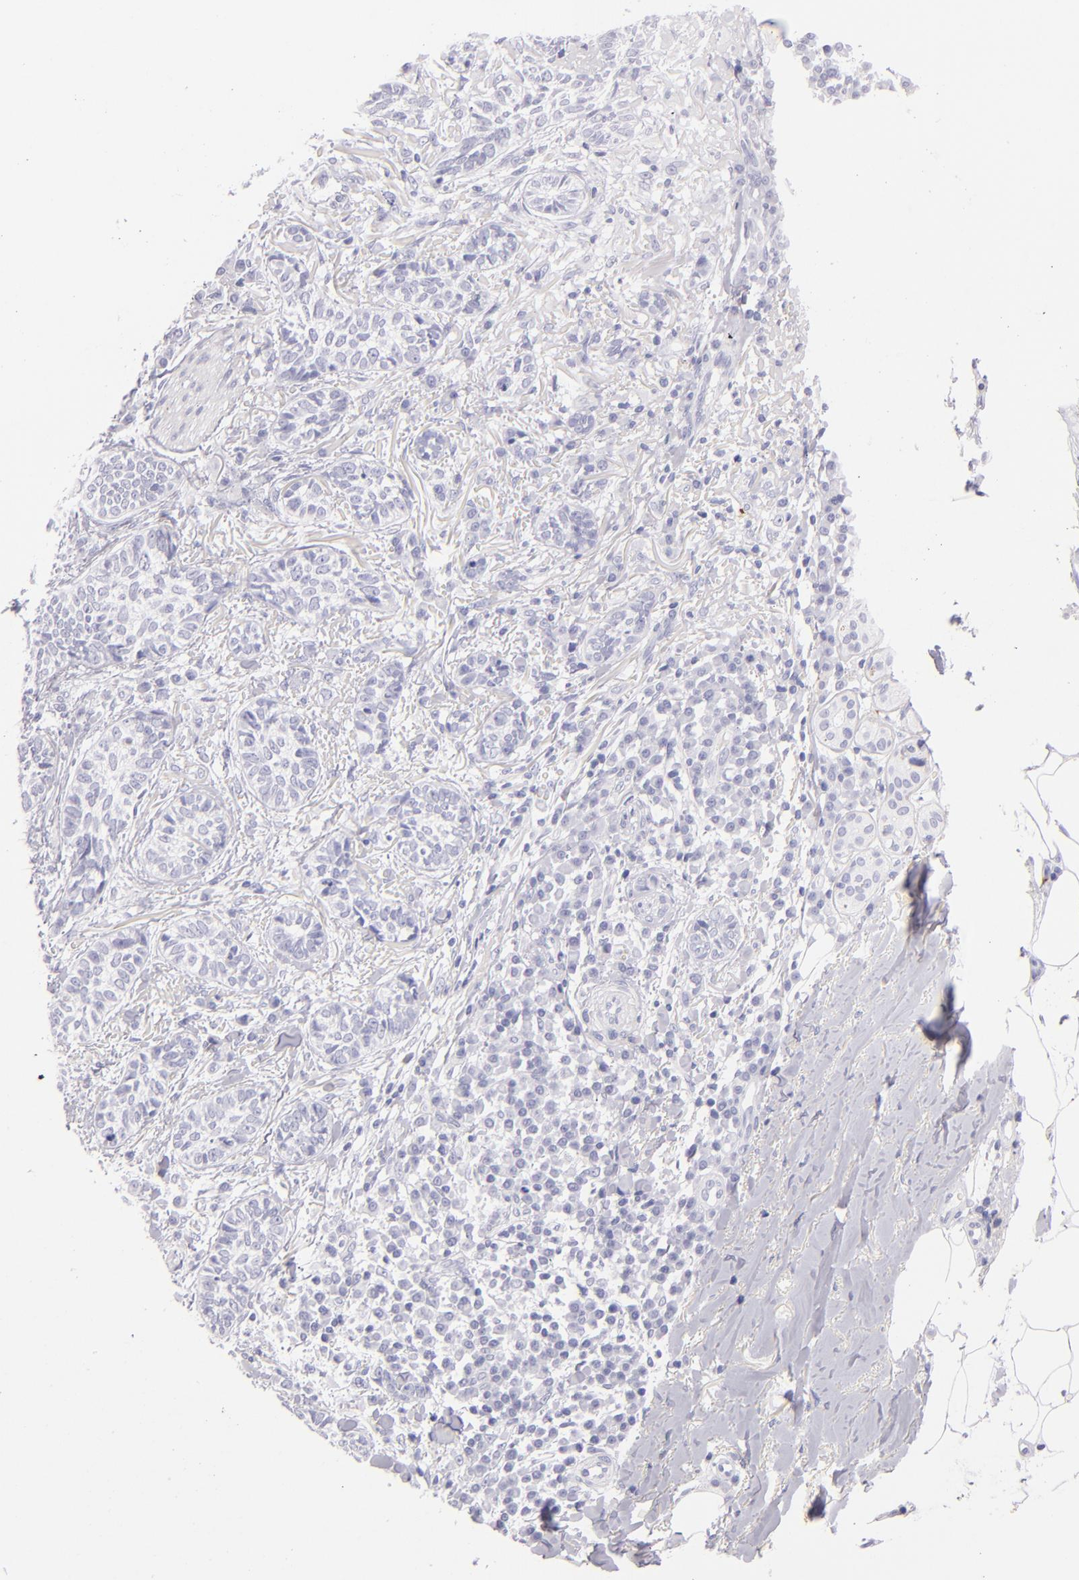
{"staining": {"intensity": "negative", "quantity": "none", "location": "none"}, "tissue": "skin cancer", "cell_type": "Tumor cells", "image_type": "cancer", "snomed": [{"axis": "morphology", "description": "Basal cell carcinoma"}, {"axis": "topography", "description": "Skin"}], "caption": "Protein analysis of skin cancer (basal cell carcinoma) reveals no significant staining in tumor cells.", "gene": "GP1BA", "patient": {"sex": "female", "age": 89}}